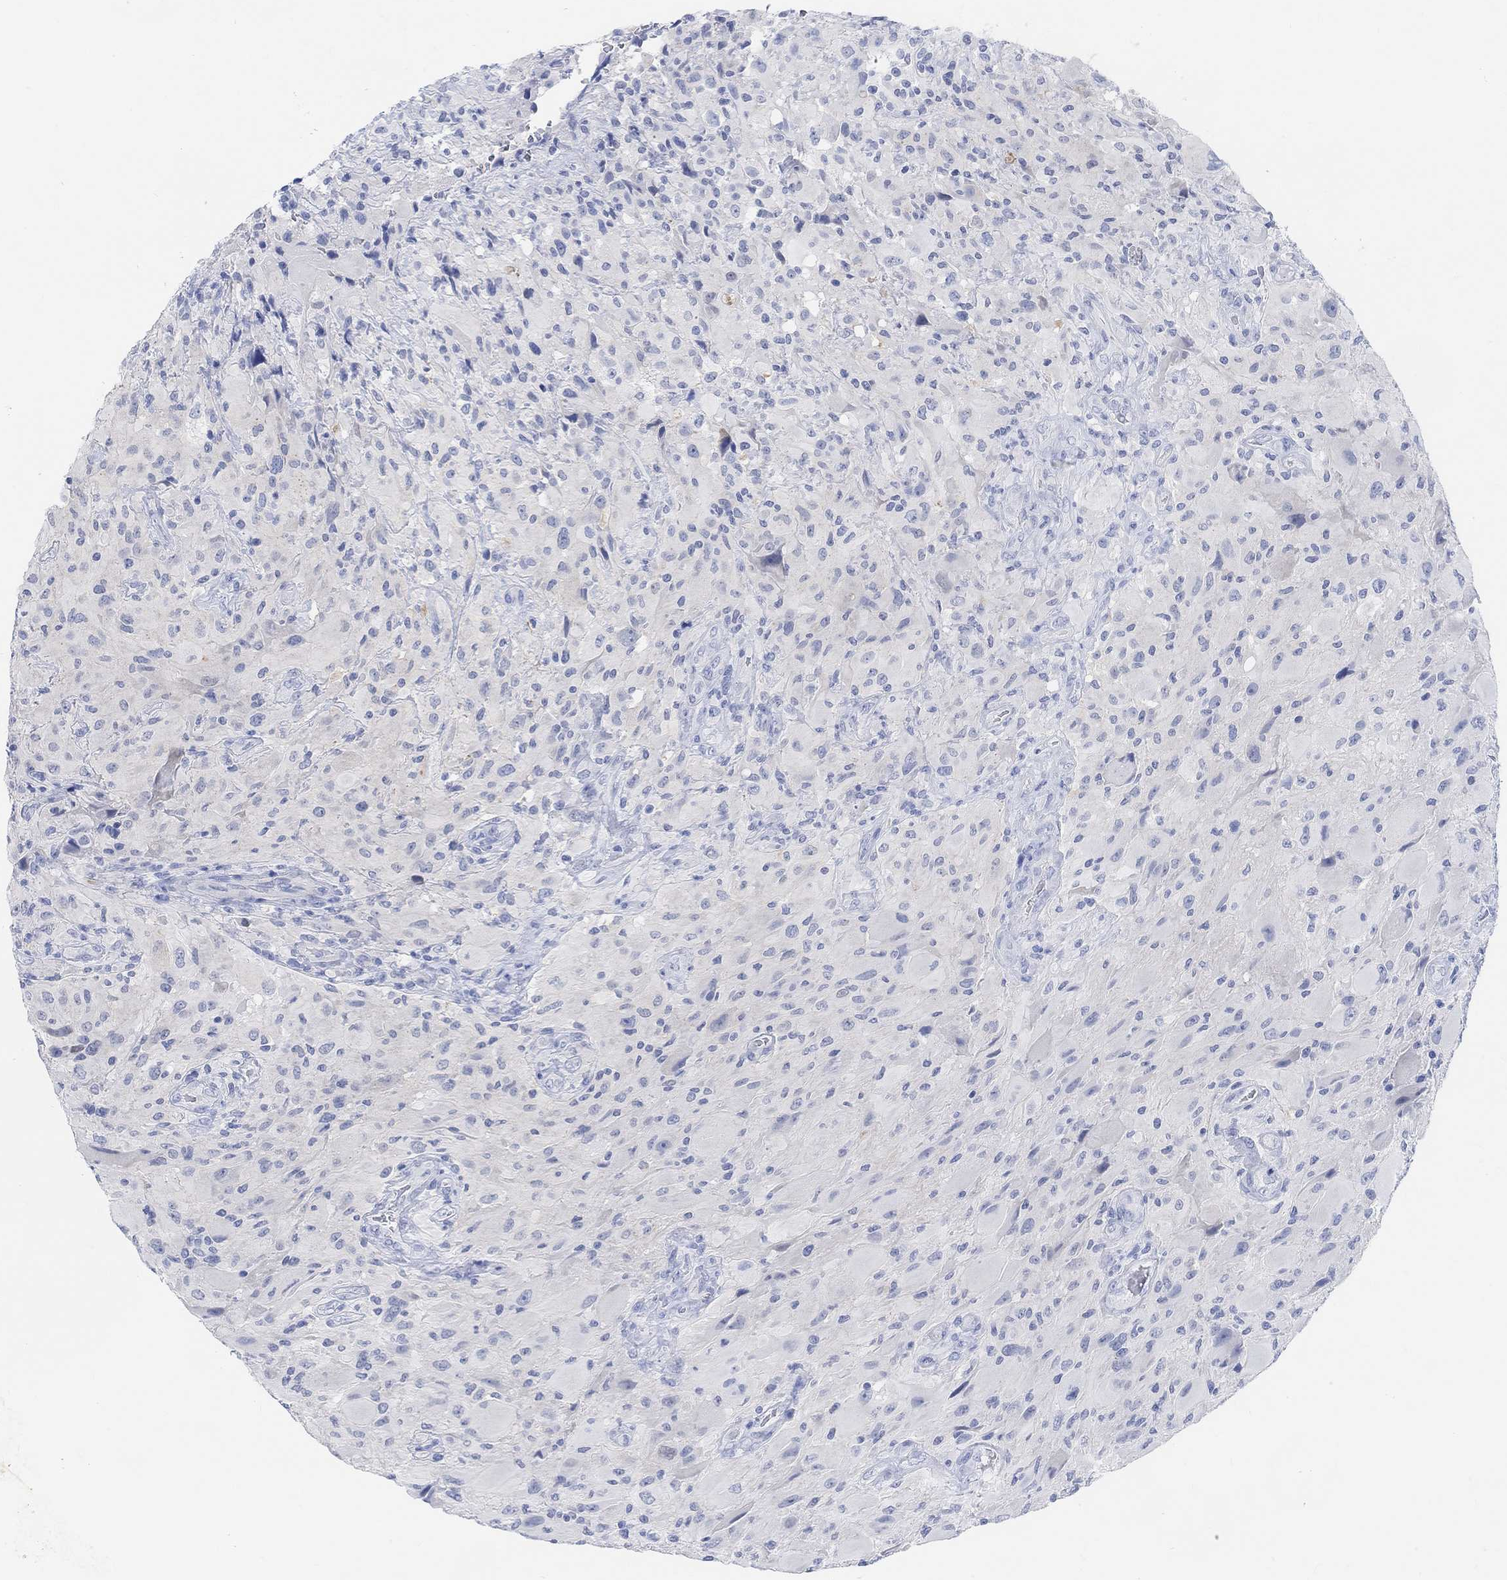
{"staining": {"intensity": "negative", "quantity": "none", "location": "none"}, "tissue": "glioma", "cell_type": "Tumor cells", "image_type": "cancer", "snomed": [{"axis": "morphology", "description": "Glioma, malignant, High grade"}, {"axis": "topography", "description": "Cerebral cortex"}], "caption": "Malignant high-grade glioma was stained to show a protein in brown. There is no significant staining in tumor cells.", "gene": "ENO4", "patient": {"sex": "male", "age": 35}}